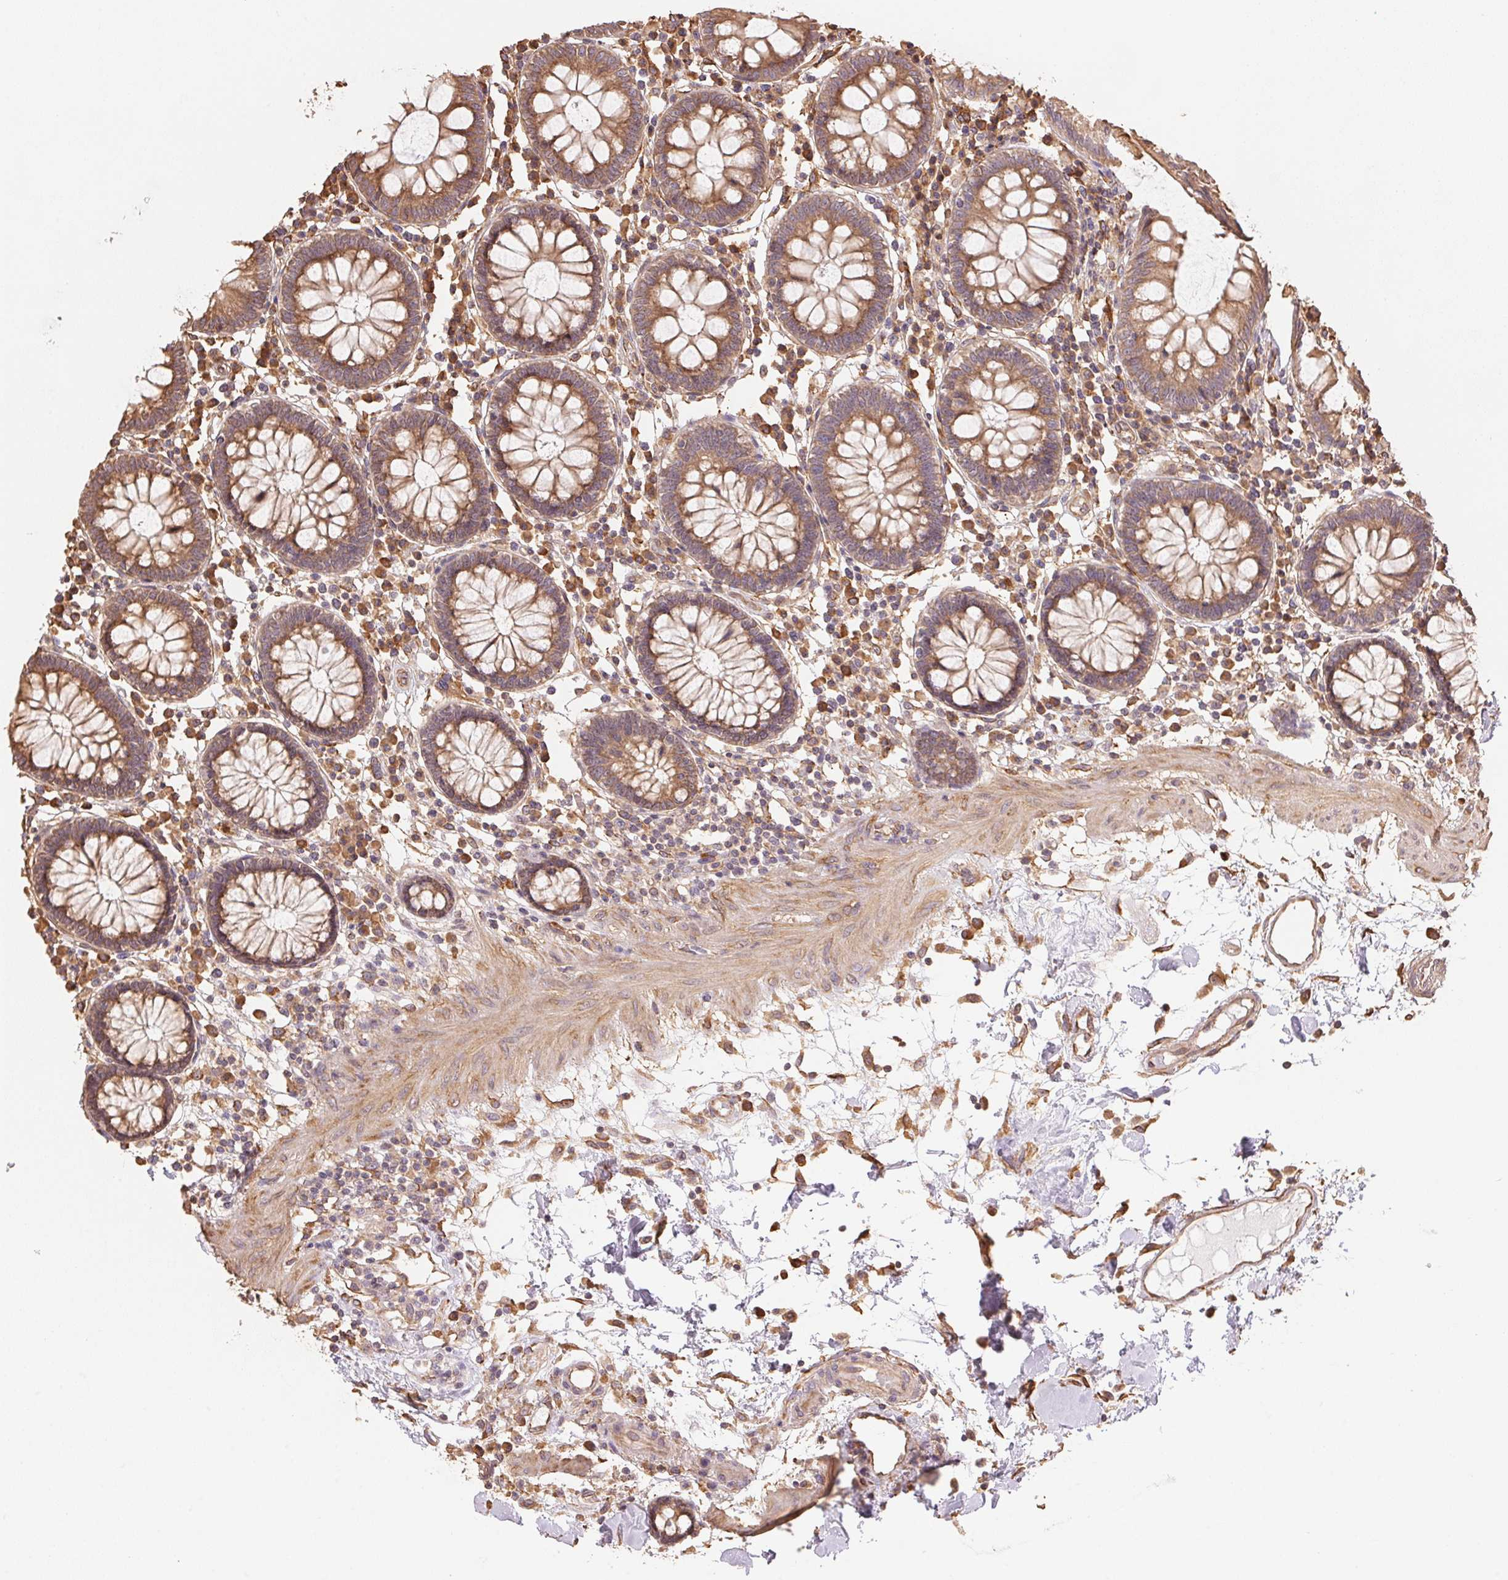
{"staining": {"intensity": "negative", "quantity": "none", "location": "none"}, "tissue": "colon", "cell_type": "Endothelial cells", "image_type": "normal", "snomed": [{"axis": "morphology", "description": "Normal tissue, NOS"}, {"axis": "morphology", "description": "Adenocarcinoma, NOS"}, {"axis": "topography", "description": "Colon"}], "caption": "Image shows no protein positivity in endothelial cells of unremarkable colon.", "gene": "C6orf163", "patient": {"sex": "male", "age": 83}}